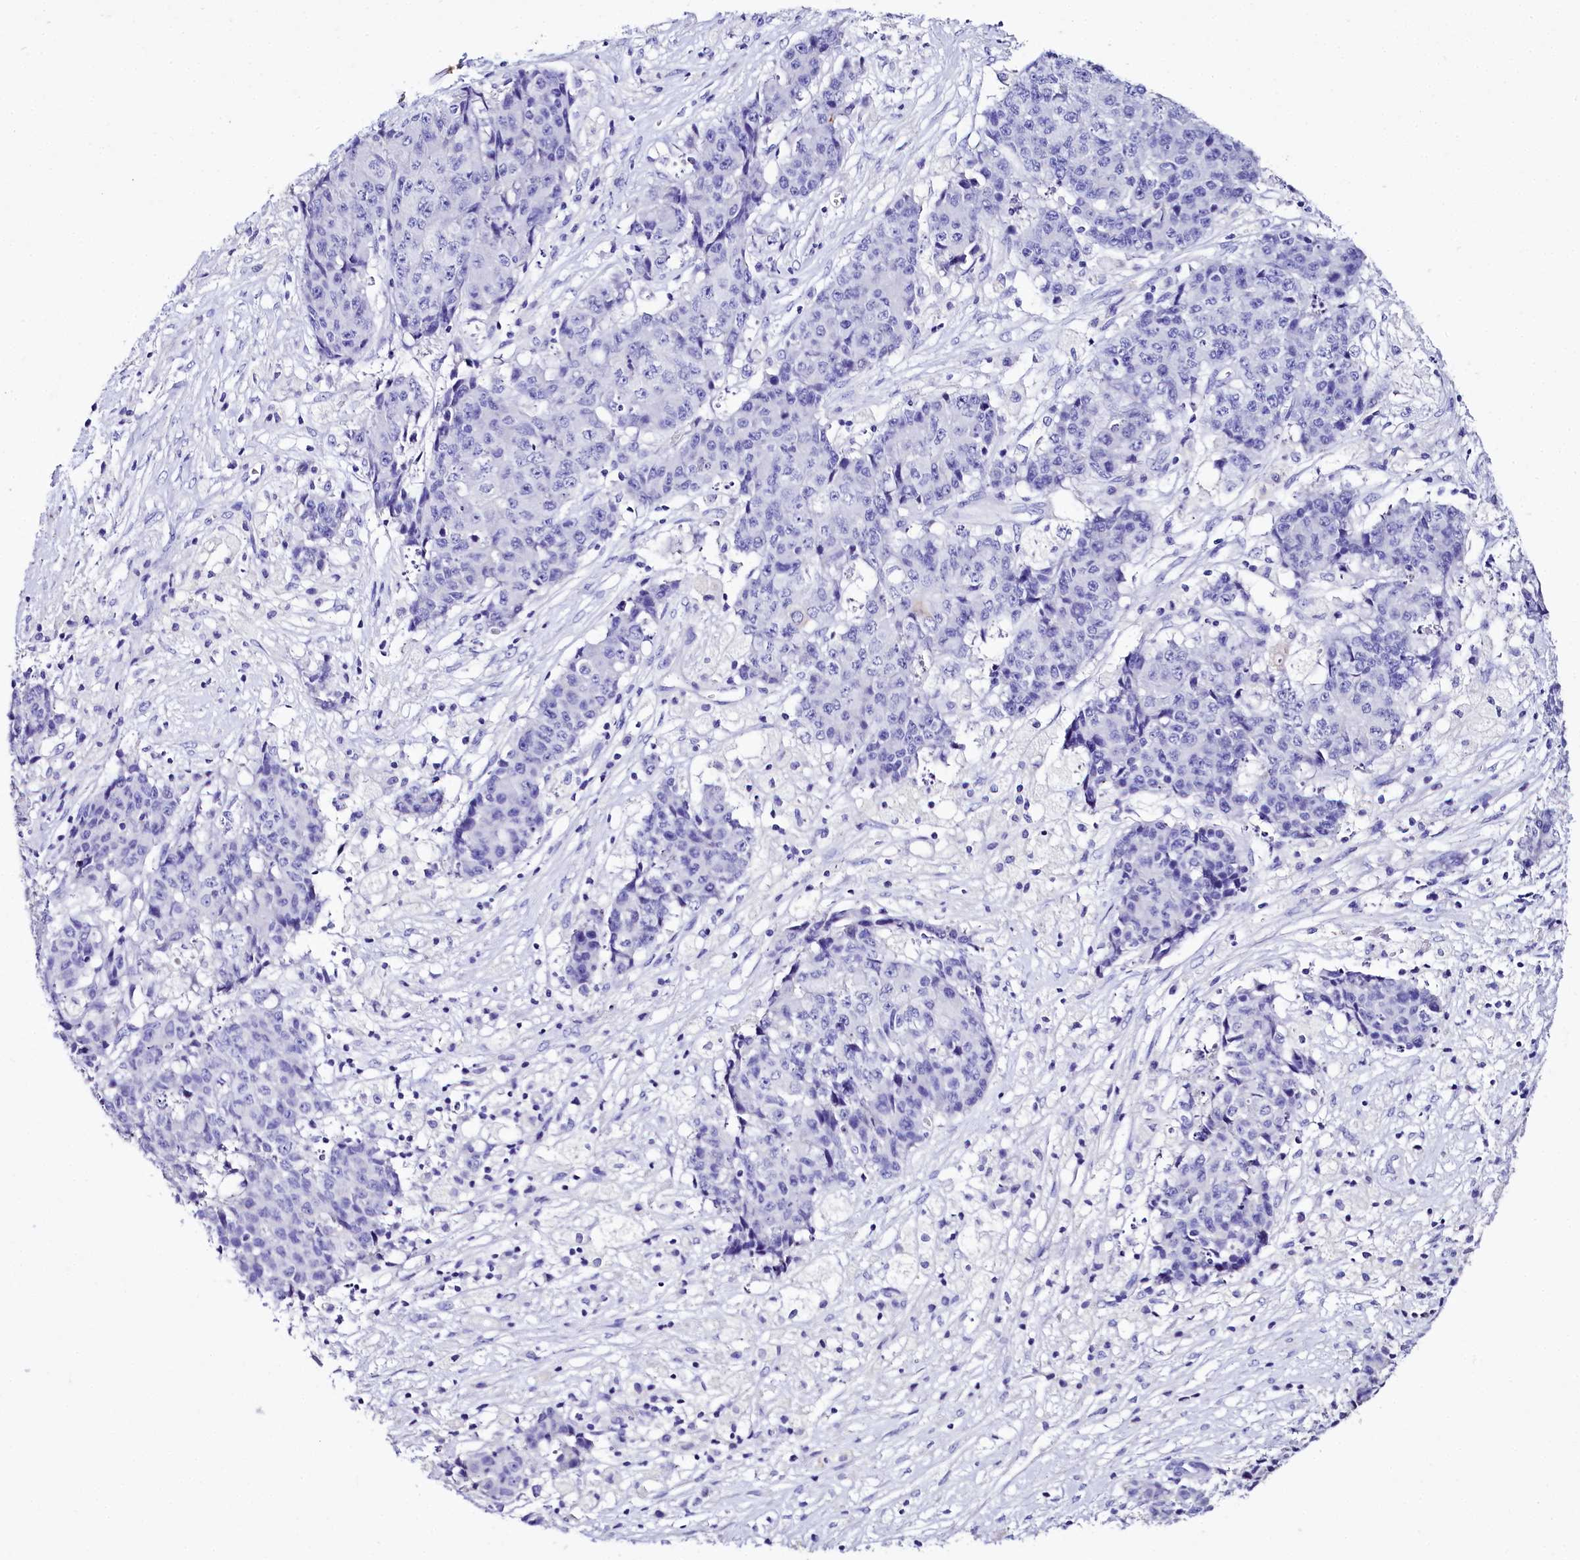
{"staining": {"intensity": "moderate", "quantity": "<25%", "location": "cytoplasmic/membranous"}, "tissue": "ovarian cancer", "cell_type": "Tumor cells", "image_type": "cancer", "snomed": [{"axis": "morphology", "description": "Carcinoma, endometroid"}, {"axis": "topography", "description": "Ovary"}], "caption": "Immunohistochemistry staining of ovarian endometroid carcinoma, which displays low levels of moderate cytoplasmic/membranous expression in approximately <25% of tumor cells indicating moderate cytoplasmic/membranous protein expression. The staining was performed using DAB (3,3'-diaminobenzidine) (brown) for protein detection and nuclei were counterstained in hematoxylin (blue).", "gene": "A2ML1", "patient": {"sex": "female", "age": 42}}